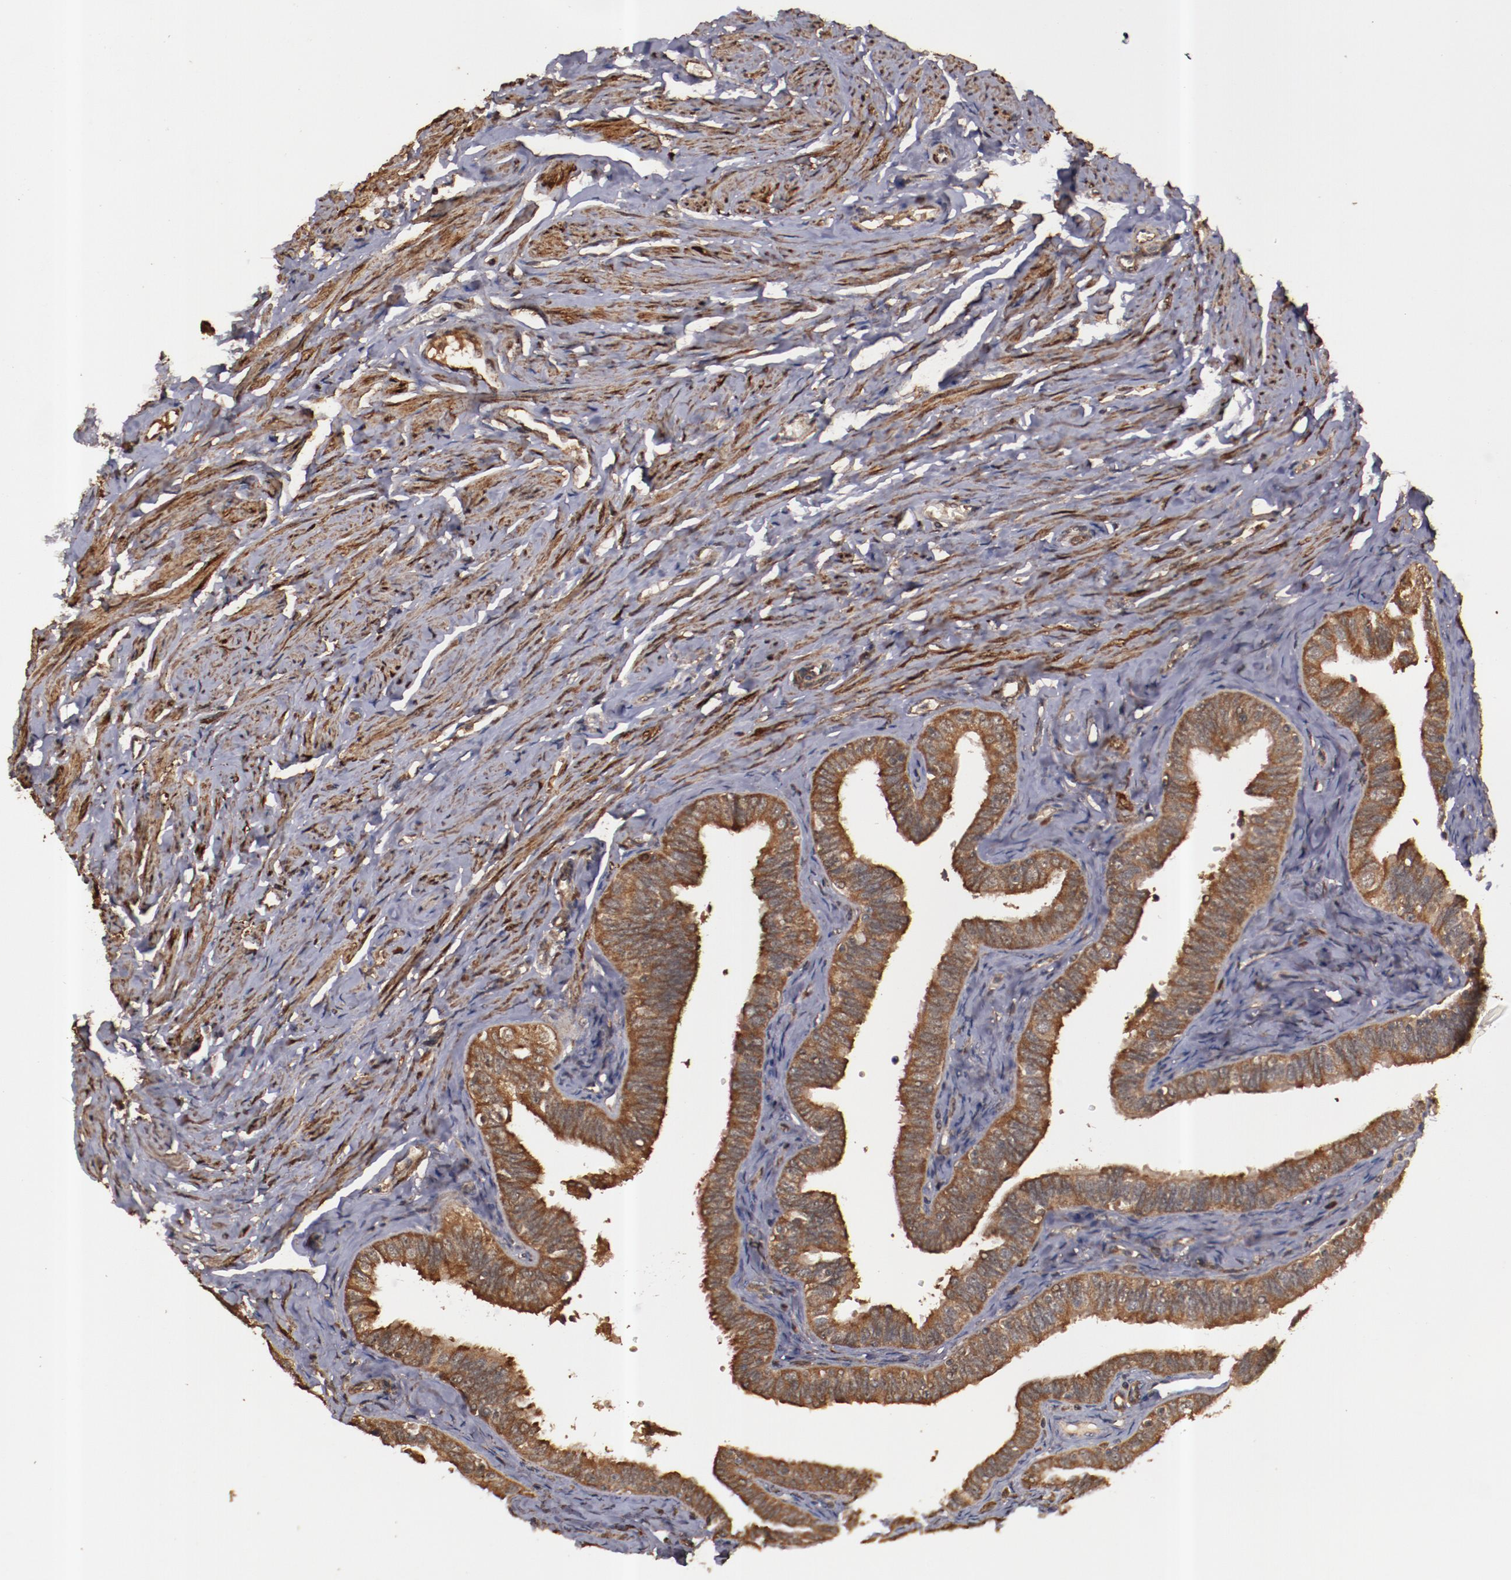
{"staining": {"intensity": "strong", "quantity": ">75%", "location": "cytoplasmic/membranous"}, "tissue": "fallopian tube", "cell_type": "Glandular cells", "image_type": "normal", "snomed": [{"axis": "morphology", "description": "Normal tissue, NOS"}, {"axis": "topography", "description": "Fallopian tube"}, {"axis": "topography", "description": "Ovary"}], "caption": "Immunohistochemical staining of normal fallopian tube shows >75% levels of strong cytoplasmic/membranous protein positivity in about >75% of glandular cells.", "gene": "TXNDC16", "patient": {"sex": "female", "age": 69}}